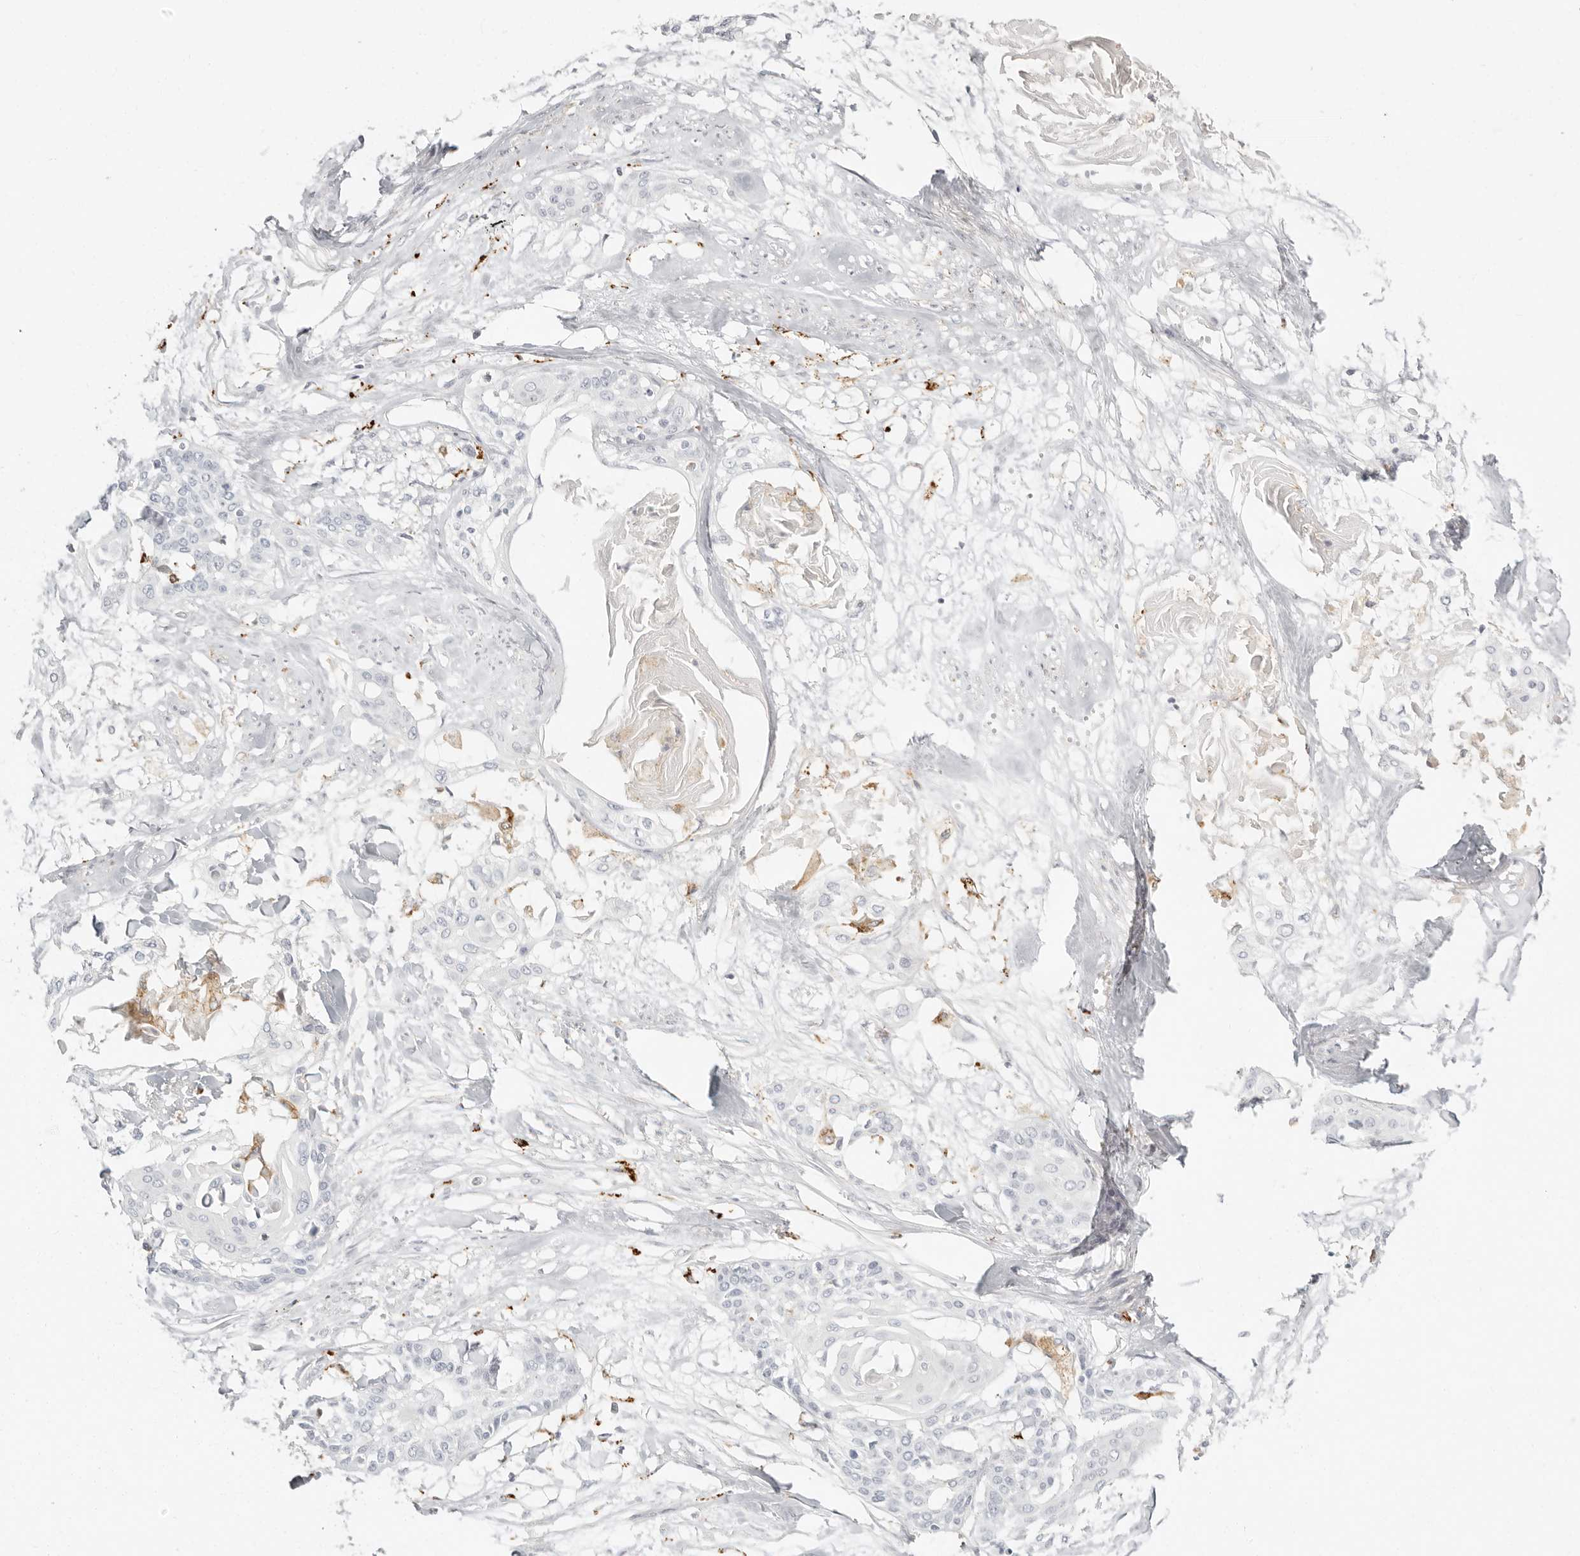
{"staining": {"intensity": "negative", "quantity": "none", "location": "none"}, "tissue": "cervical cancer", "cell_type": "Tumor cells", "image_type": "cancer", "snomed": [{"axis": "morphology", "description": "Squamous cell carcinoma, NOS"}, {"axis": "topography", "description": "Cervix"}], "caption": "Tumor cells show no significant expression in squamous cell carcinoma (cervical).", "gene": "RNASET2", "patient": {"sex": "female", "age": 57}}